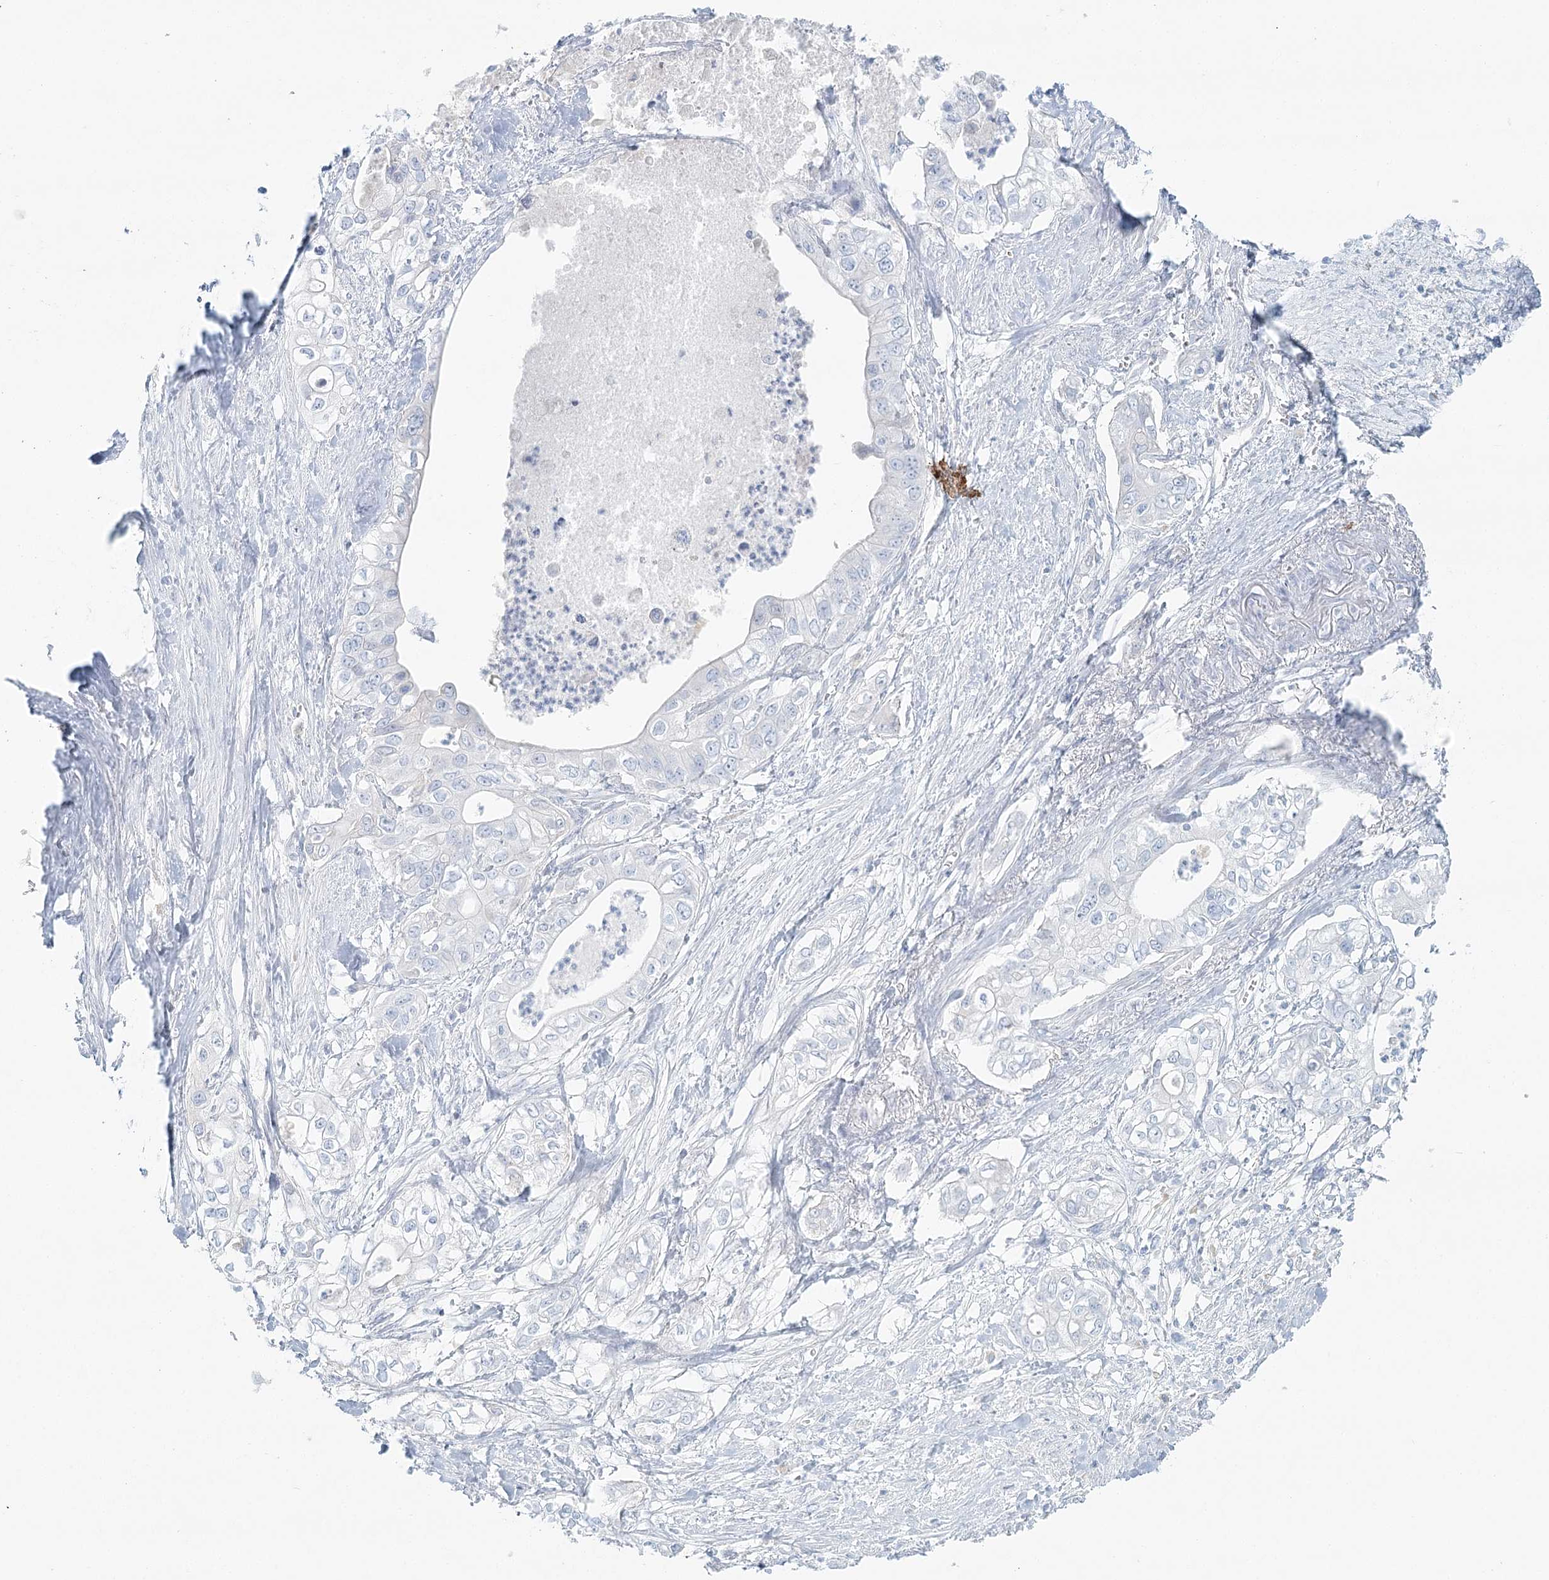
{"staining": {"intensity": "negative", "quantity": "none", "location": "none"}, "tissue": "pancreatic cancer", "cell_type": "Tumor cells", "image_type": "cancer", "snomed": [{"axis": "morphology", "description": "Adenocarcinoma, NOS"}, {"axis": "topography", "description": "Pancreas"}], "caption": "Pancreatic cancer stained for a protein using immunohistochemistry (IHC) shows no staining tumor cells.", "gene": "DMGDH", "patient": {"sex": "female", "age": 78}}